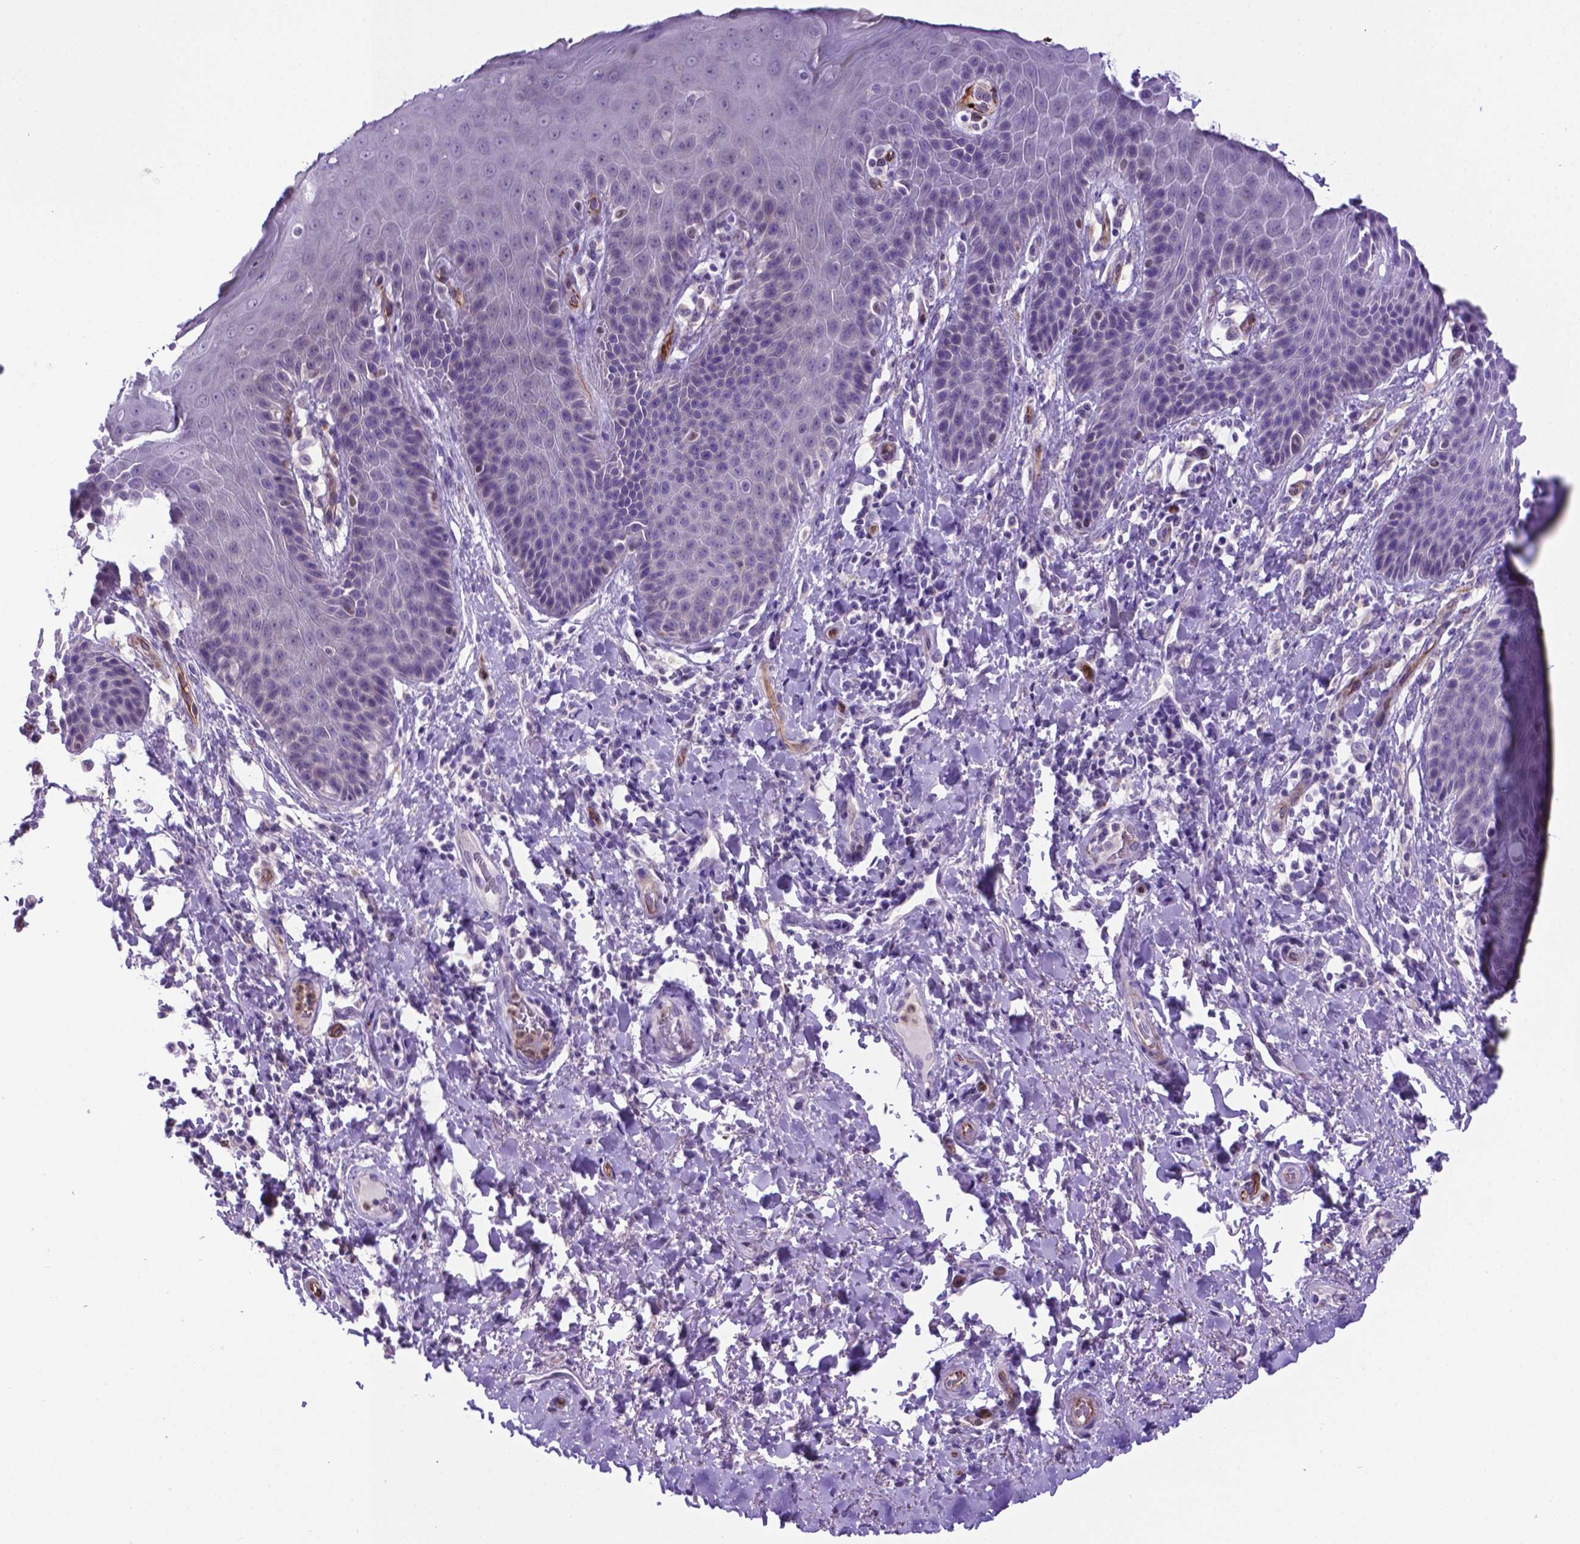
{"staining": {"intensity": "moderate", "quantity": "<25%", "location": "cytoplasmic/membranous"}, "tissue": "skin", "cell_type": "Epidermal cells", "image_type": "normal", "snomed": [{"axis": "morphology", "description": "Normal tissue, NOS"}, {"axis": "topography", "description": "Anal"}, {"axis": "topography", "description": "Peripheral nerve tissue"}], "caption": "Immunohistochemical staining of normal skin displays low levels of moderate cytoplasmic/membranous positivity in approximately <25% of epidermal cells.", "gene": "LZTR1", "patient": {"sex": "male", "age": 51}}